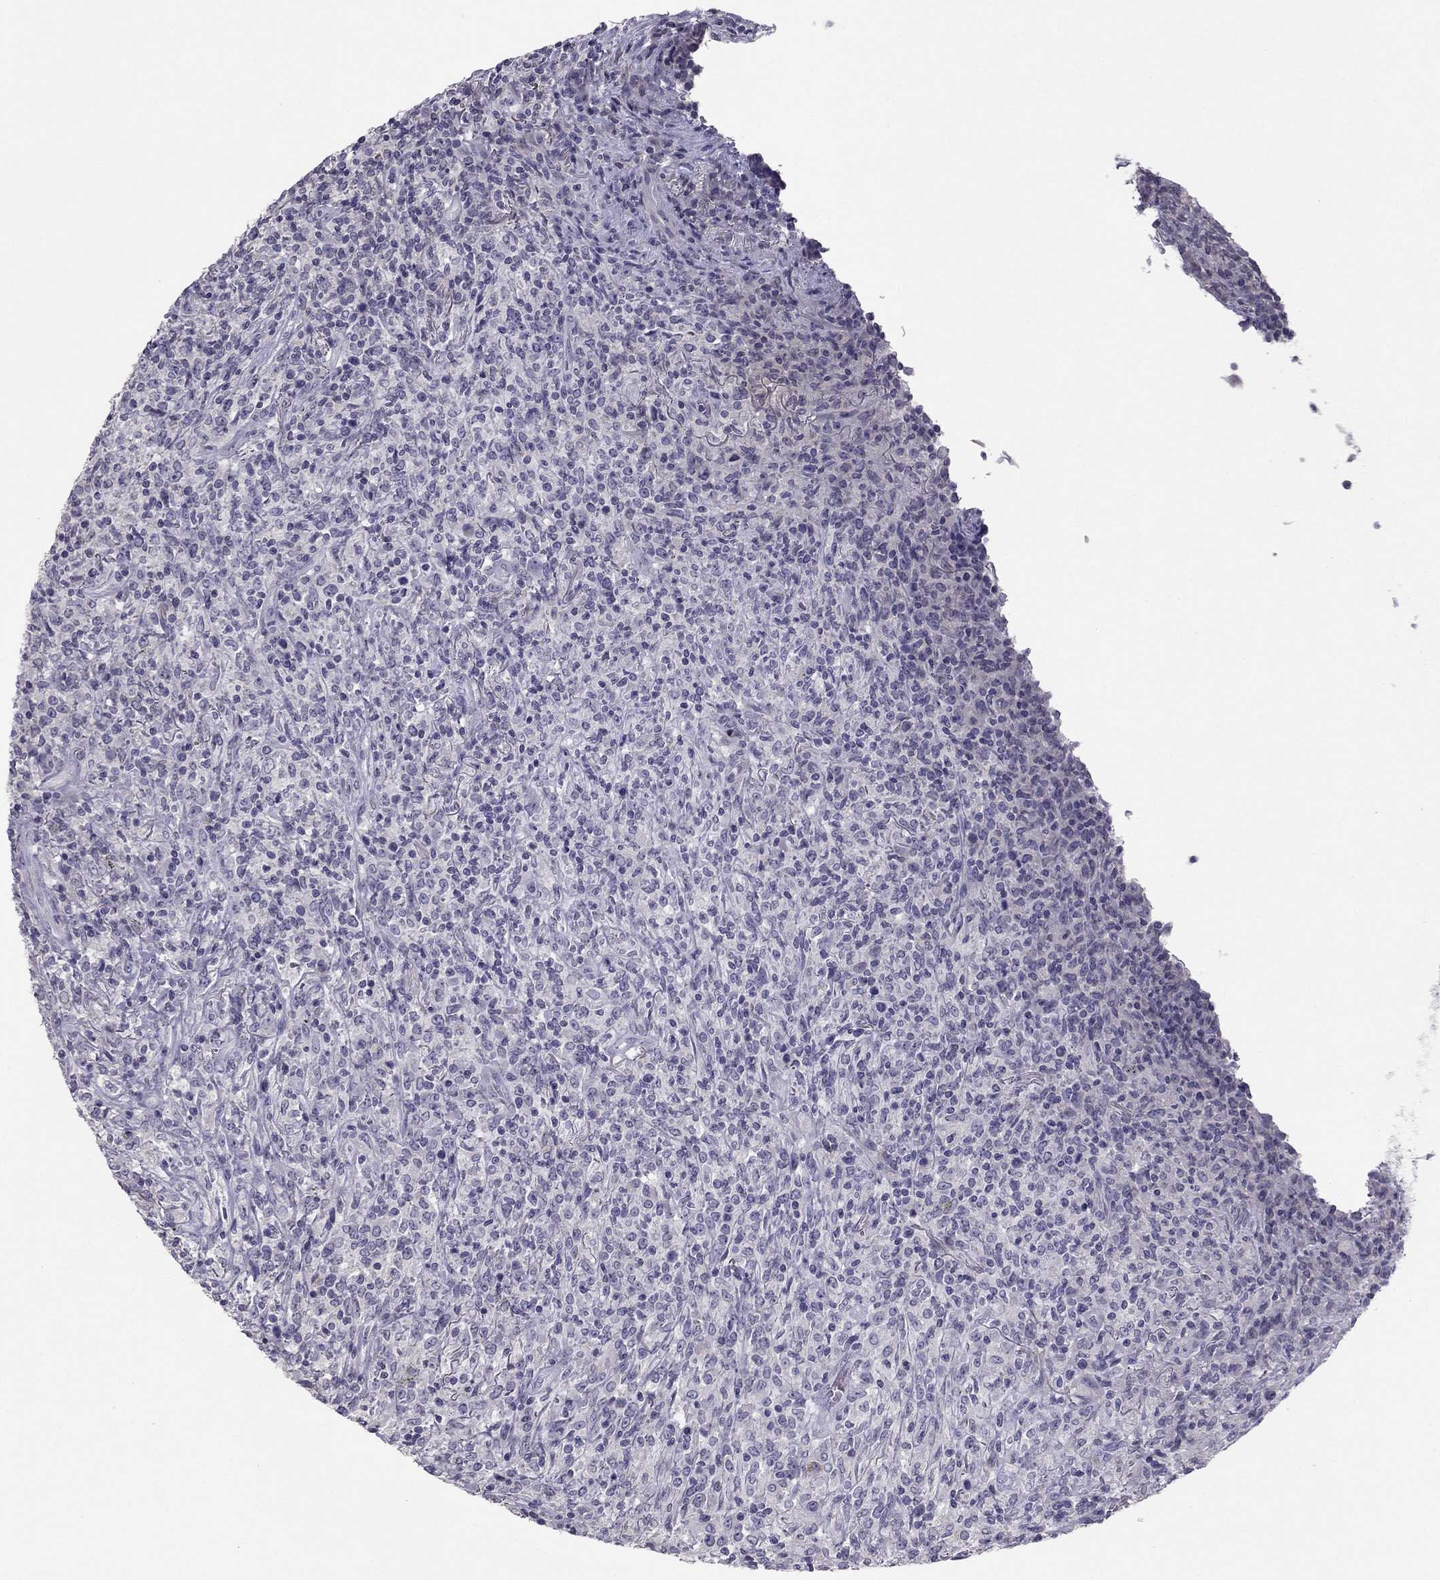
{"staining": {"intensity": "negative", "quantity": "none", "location": "none"}, "tissue": "lymphoma", "cell_type": "Tumor cells", "image_type": "cancer", "snomed": [{"axis": "morphology", "description": "Malignant lymphoma, non-Hodgkin's type, High grade"}, {"axis": "topography", "description": "Lung"}], "caption": "Immunohistochemical staining of lymphoma exhibits no significant expression in tumor cells.", "gene": "RGS8", "patient": {"sex": "male", "age": 79}}